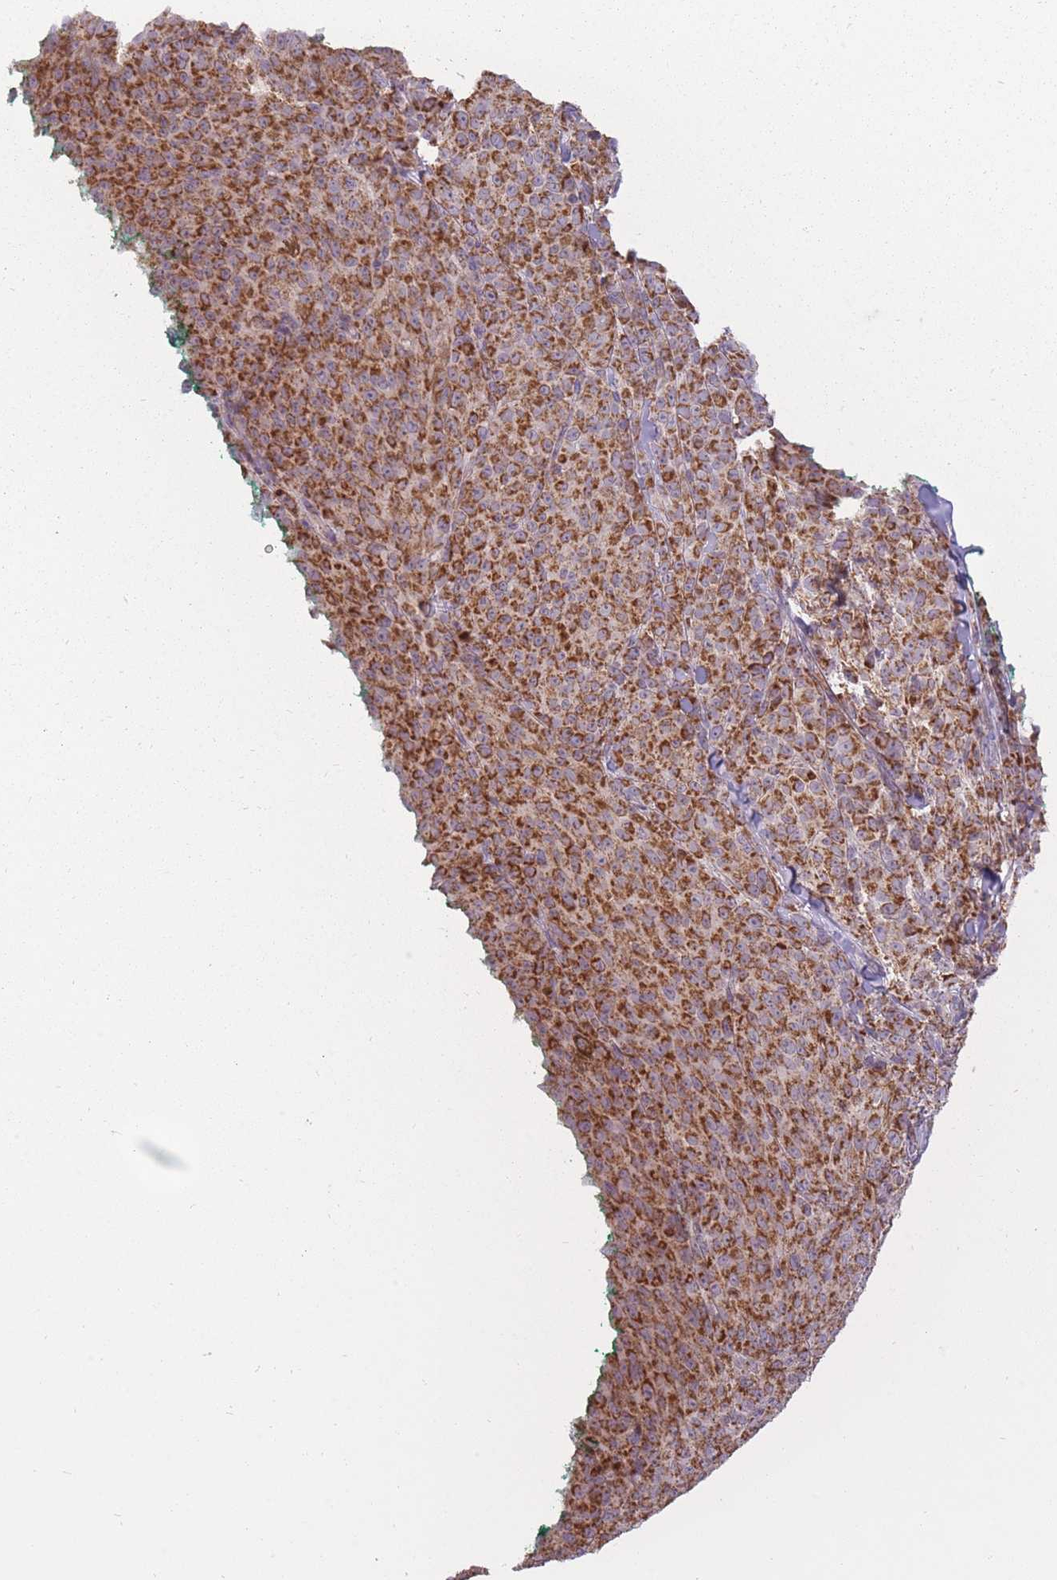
{"staining": {"intensity": "strong", "quantity": ">75%", "location": "cytoplasmic/membranous"}, "tissue": "melanoma", "cell_type": "Tumor cells", "image_type": "cancer", "snomed": [{"axis": "morphology", "description": "Malignant melanoma, NOS"}, {"axis": "topography", "description": "Skin"}], "caption": "Strong cytoplasmic/membranous staining for a protein is present in approximately >75% of tumor cells of malignant melanoma using IHC.", "gene": "LIN7C", "patient": {"sex": "female", "age": 52}}